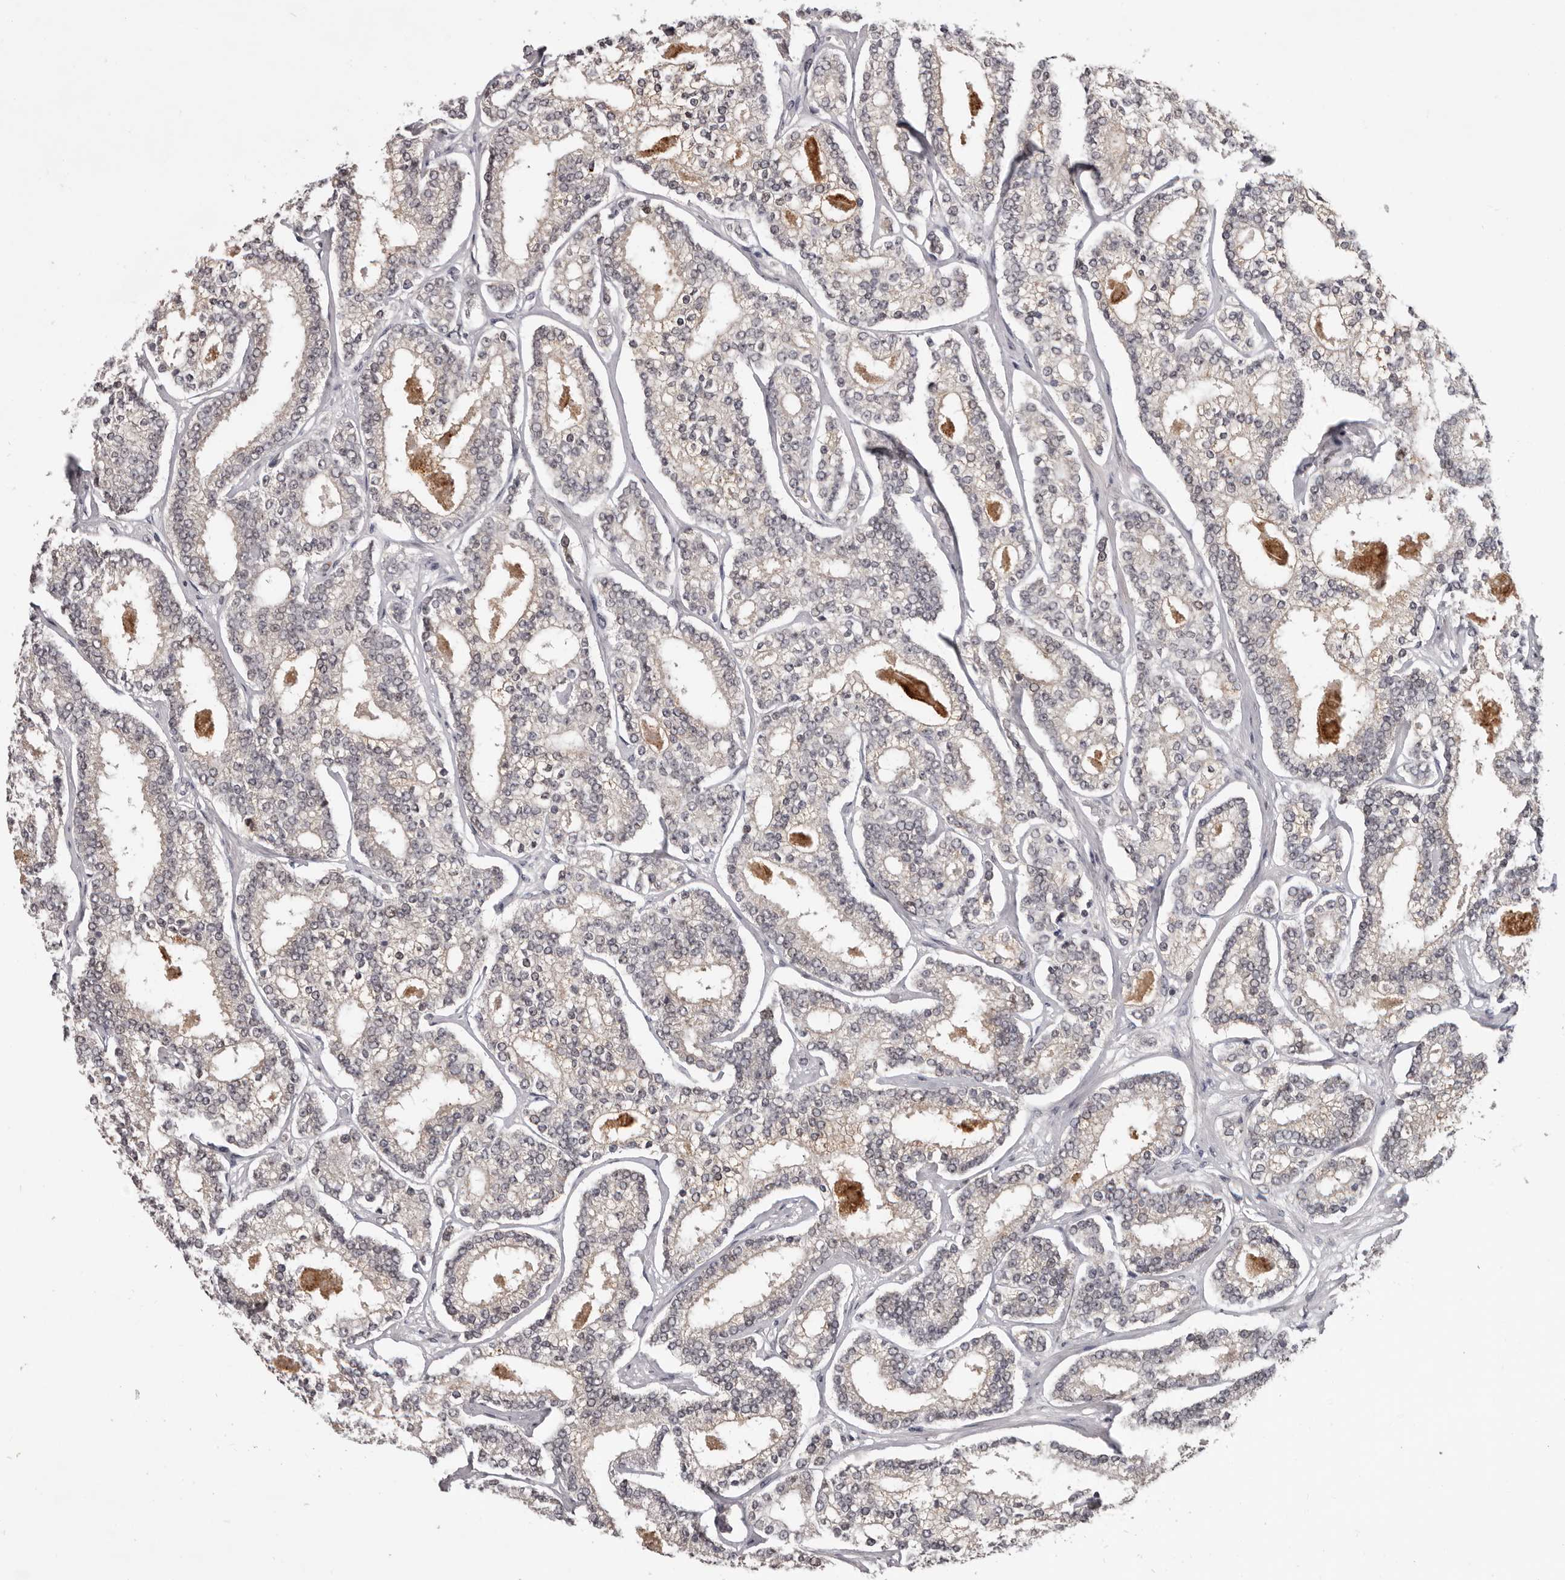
{"staining": {"intensity": "negative", "quantity": "none", "location": "none"}, "tissue": "prostate cancer", "cell_type": "Tumor cells", "image_type": "cancer", "snomed": [{"axis": "morphology", "description": "Normal tissue, NOS"}, {"axis": "morphology", "description": "Adenocarcinoma, High grade"}, {"axis": "topography", "description": "Prostate"}], "caption": "IHC histopathology image of neoplastic tissue: adenocarcinoma (high-grade) (prostate) stained with DAB (3,3'-diaminobenzidine) shows no significant protein positivity in tumor cells. (DAB immunohistochemistry, high magnification).", "gene": "TBX5", "patient": {"sex": "male", "age": 83}}